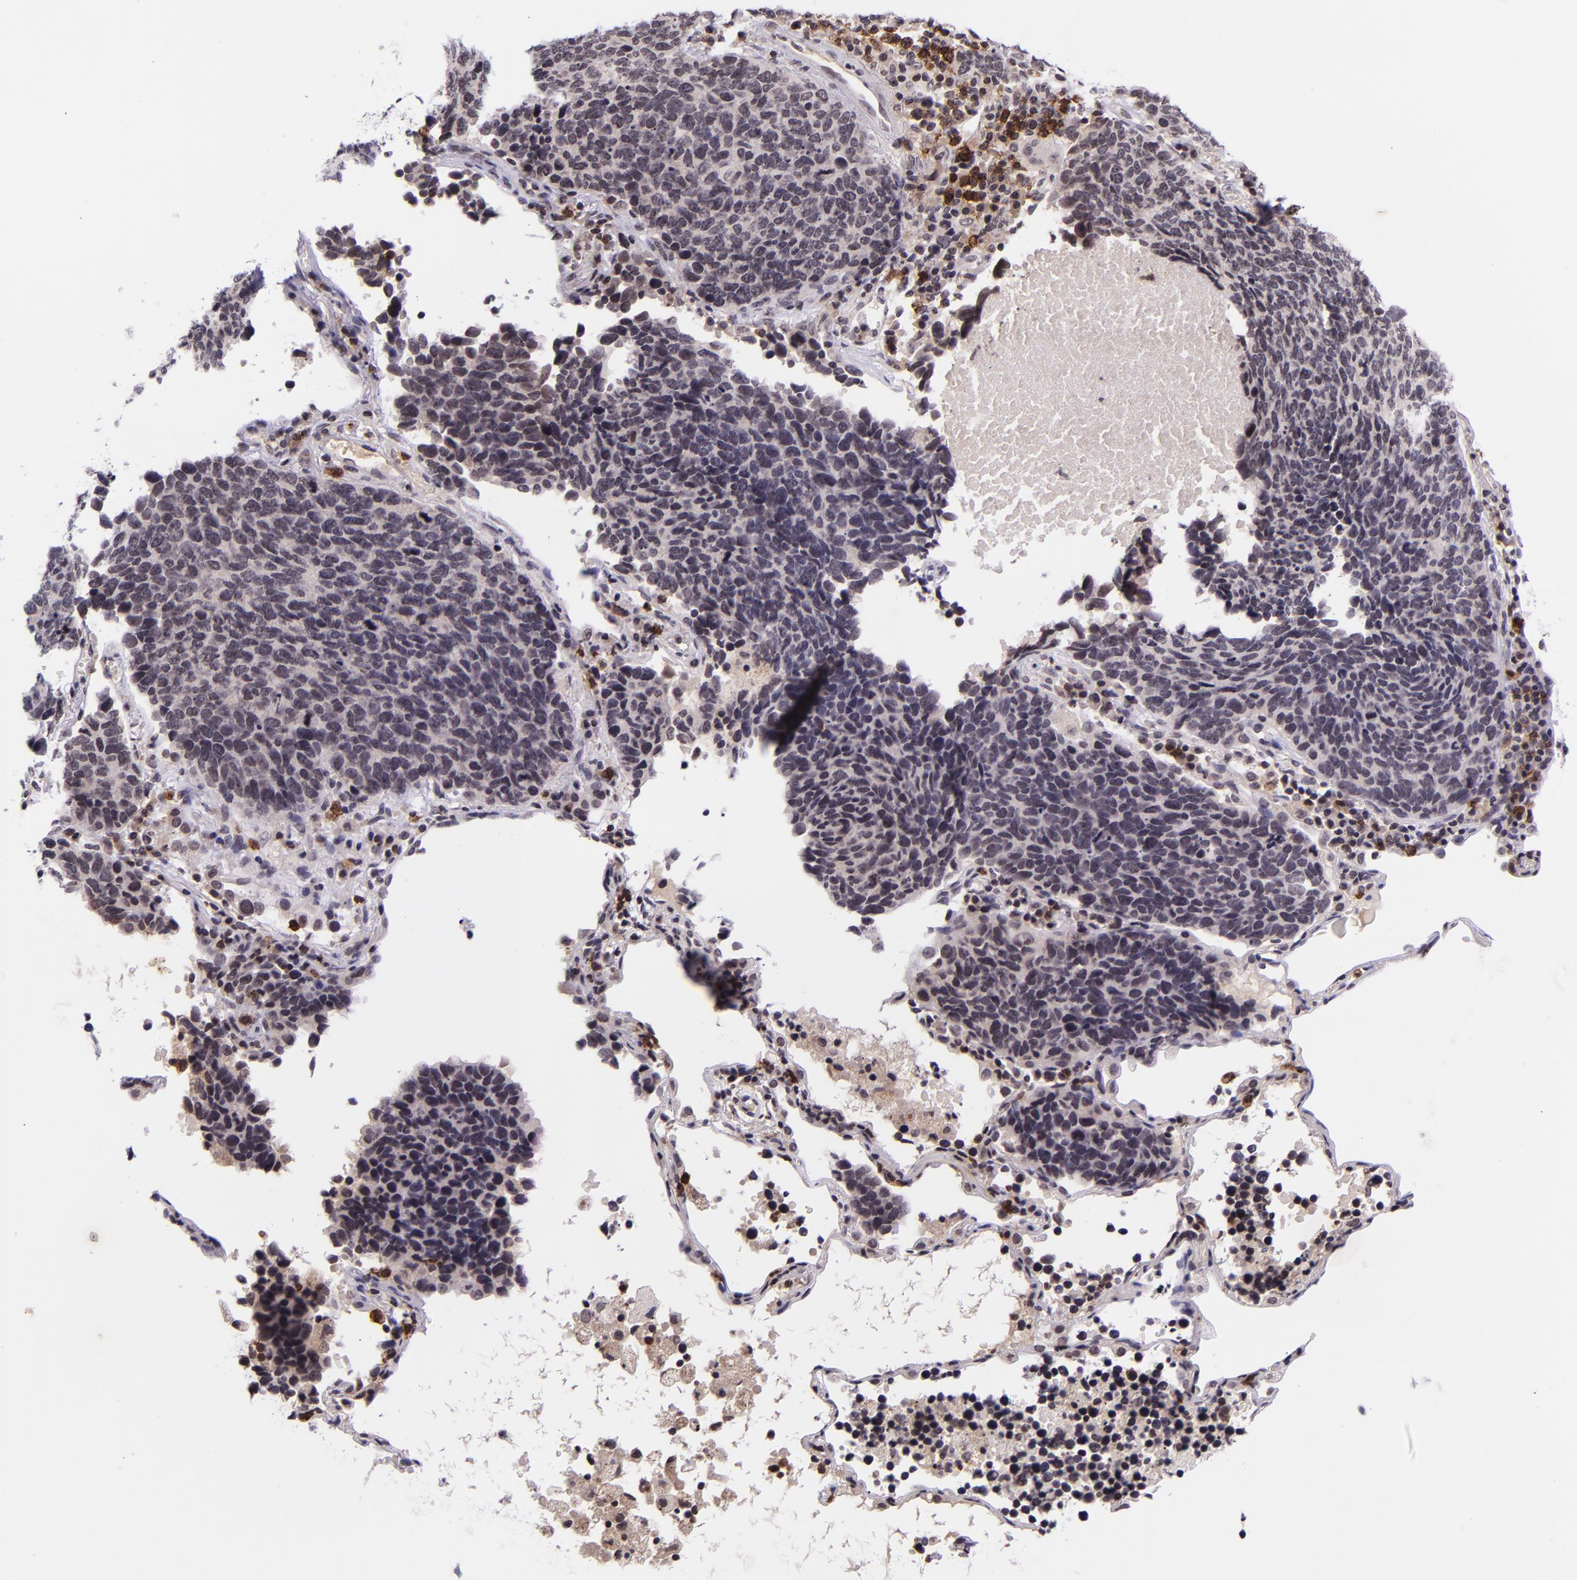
{"staining": {"intensity": "negative", "quantity": "none", "location": "none"}, "tissue": "lung cancer", "cell_type": "Tumor cells", "image_type": "cancer", "snomed": [{"axis": "morphology", "description": "Neoplasm, malignant, NOS"}, {"axis": "topography", "description": "Lung"}], "caption": "Photomicrograph shows no significant protein expression in tumor cells of lung cancer. (DAB (3,3'-diaminobenzidine) immunohistochemistry (IHC) with hematoxylin counter stain).", "gene": "SELL", "patient": {"sex": "female", "age": 75}}